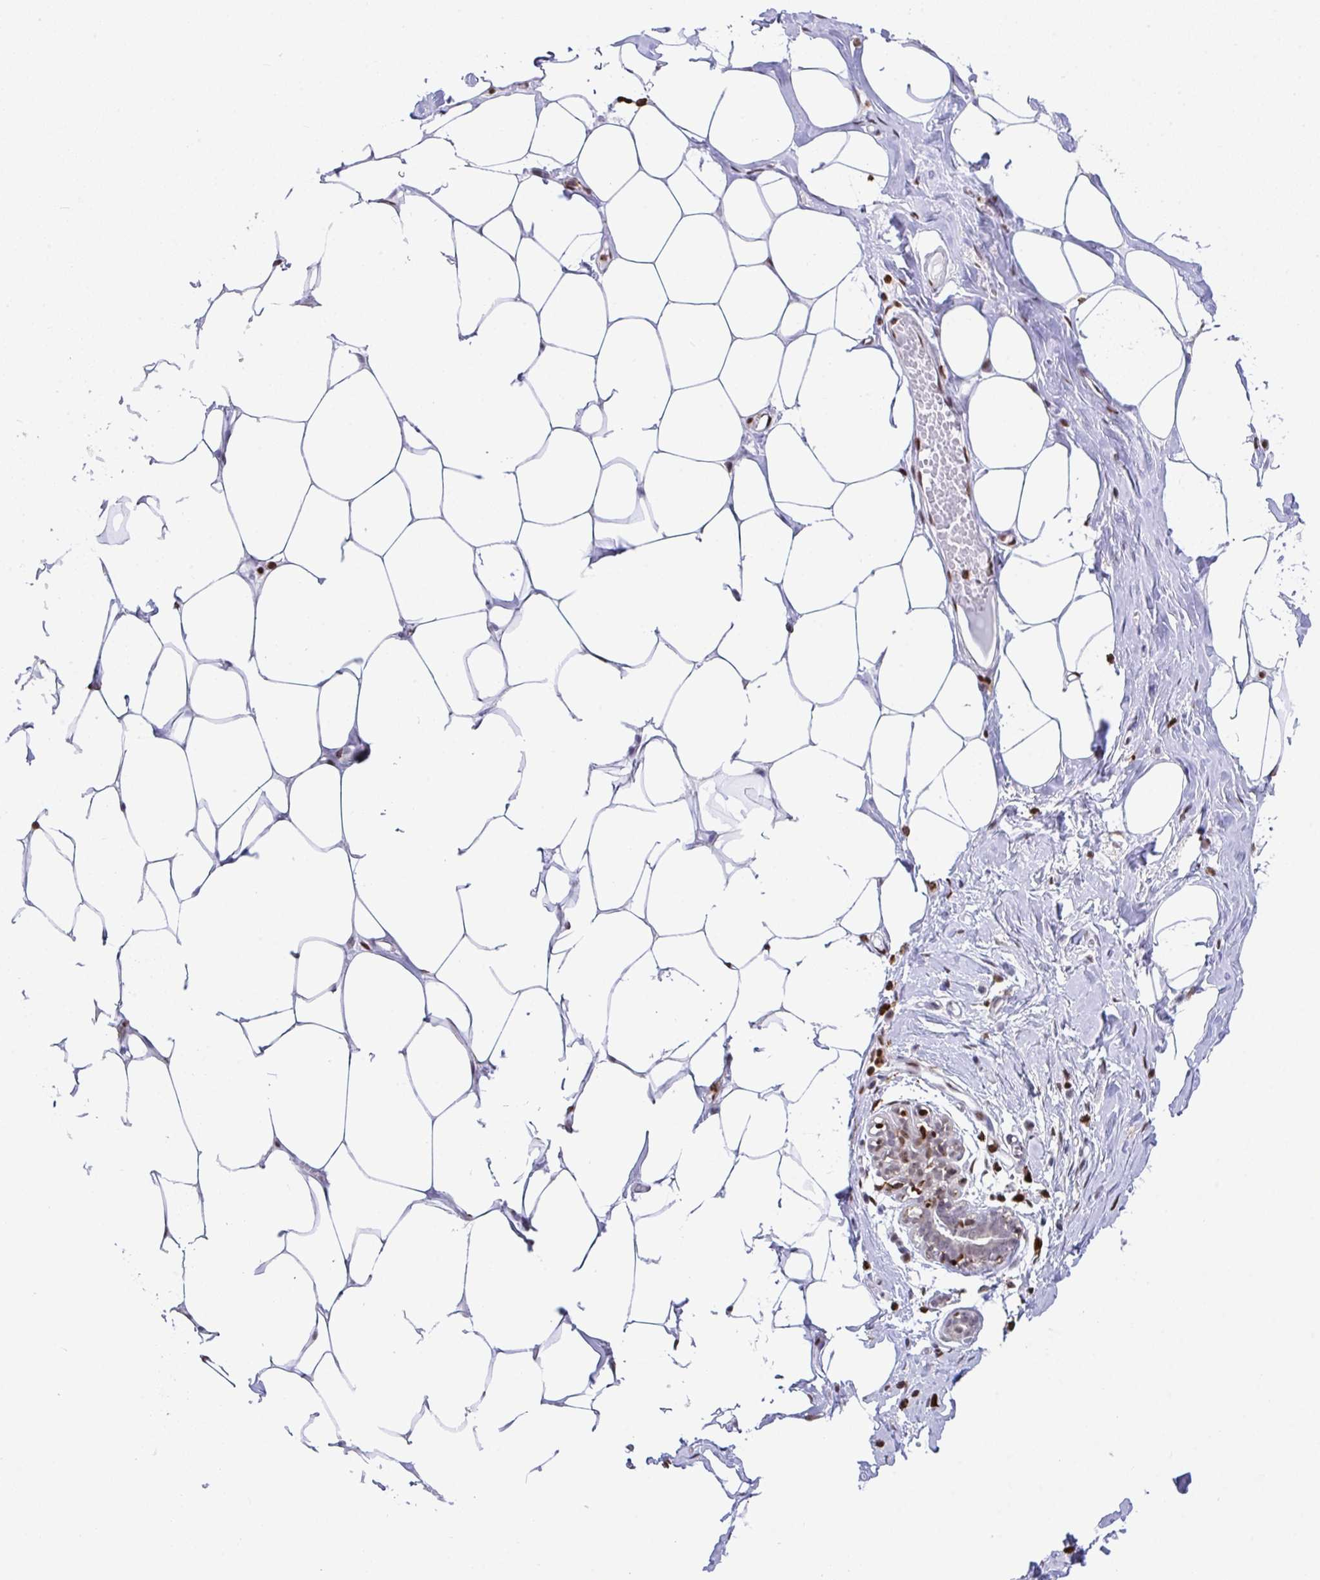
{"staining": {"intensity": "negative", "quantity": "none", "location": "none"}, "tissue": "breast", "cell_type": "Adipocytes", "image_type": "normal", "snomed": [{"axis": "morphology", "description": "Normal tissue, NOS"}, {"axis": "topography", "description": "Breast"}], "caption": "Protein analysis of unremarkable breast reveals no significant expression in adipocytes.", "gene": "BTBD10", "patient": {"sex": "female", "age": 27}}